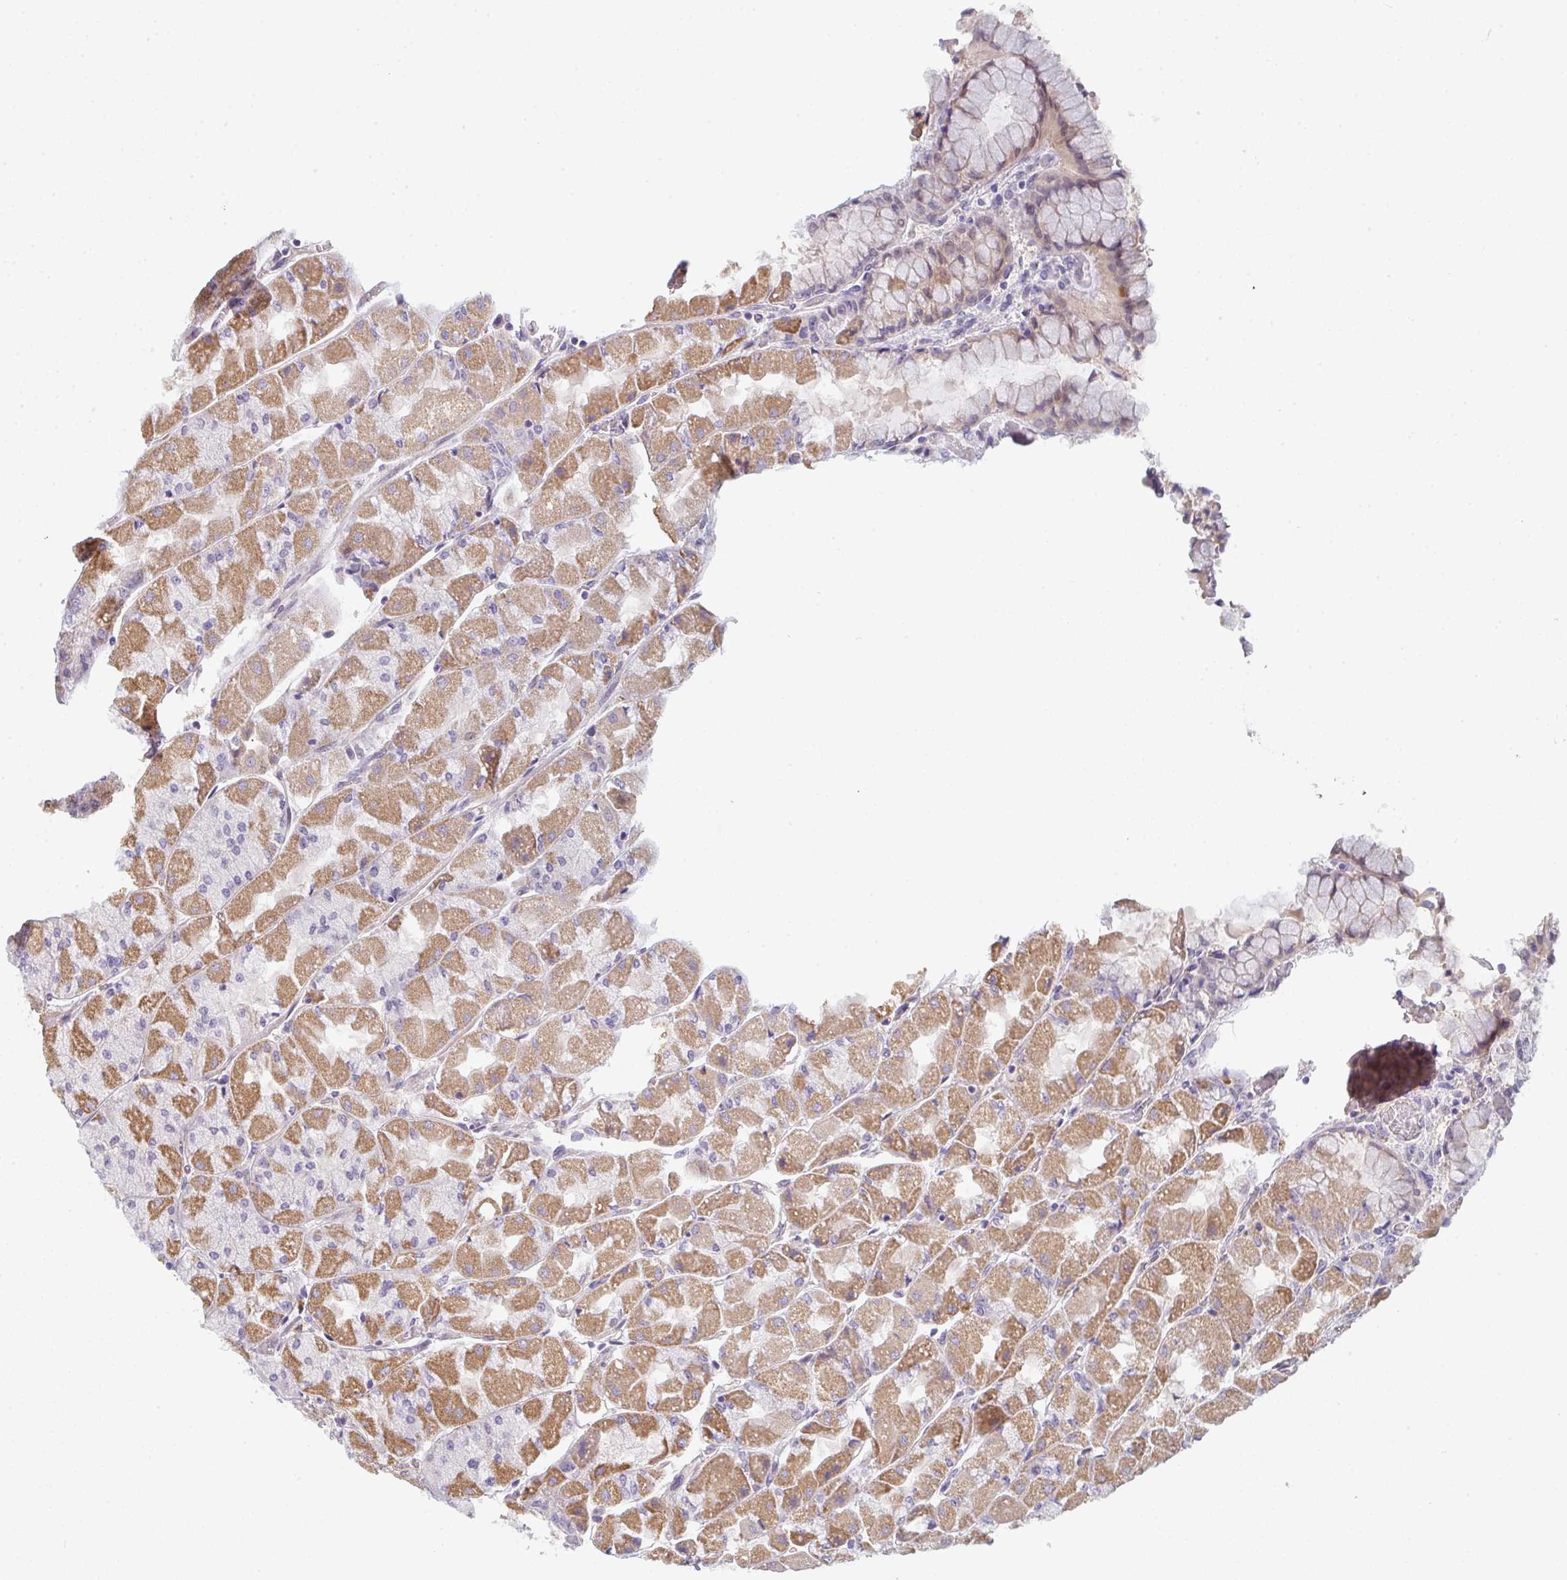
{"staining": {"intensity": "moderate", "quantity": "25%-75%", "location": "cytoplasmic/membranous"}, "tissue": "stomach", "cell_type": "Glandular cells", "image_type": "normal", "snomed": [{"axis": "morphology", "description": "Normal tissue, NOS"}, {"axis": "topography", "description": "Stomach"}], "caption": "Immunohistochemistry staining of normal stomach, which displays medium levels of moderate cytoplasmic/membranous staining in approximately 25%-75% of glandular cells indicating moderate cytoplasmic/membranous protein staining. The staining was performed using DAB (brown) for protein detection and nuclei were counterstained in hematoxylin (blue).", "gene": "TNFRSF10A", "patient": {"sex": "female", "age": 61}}